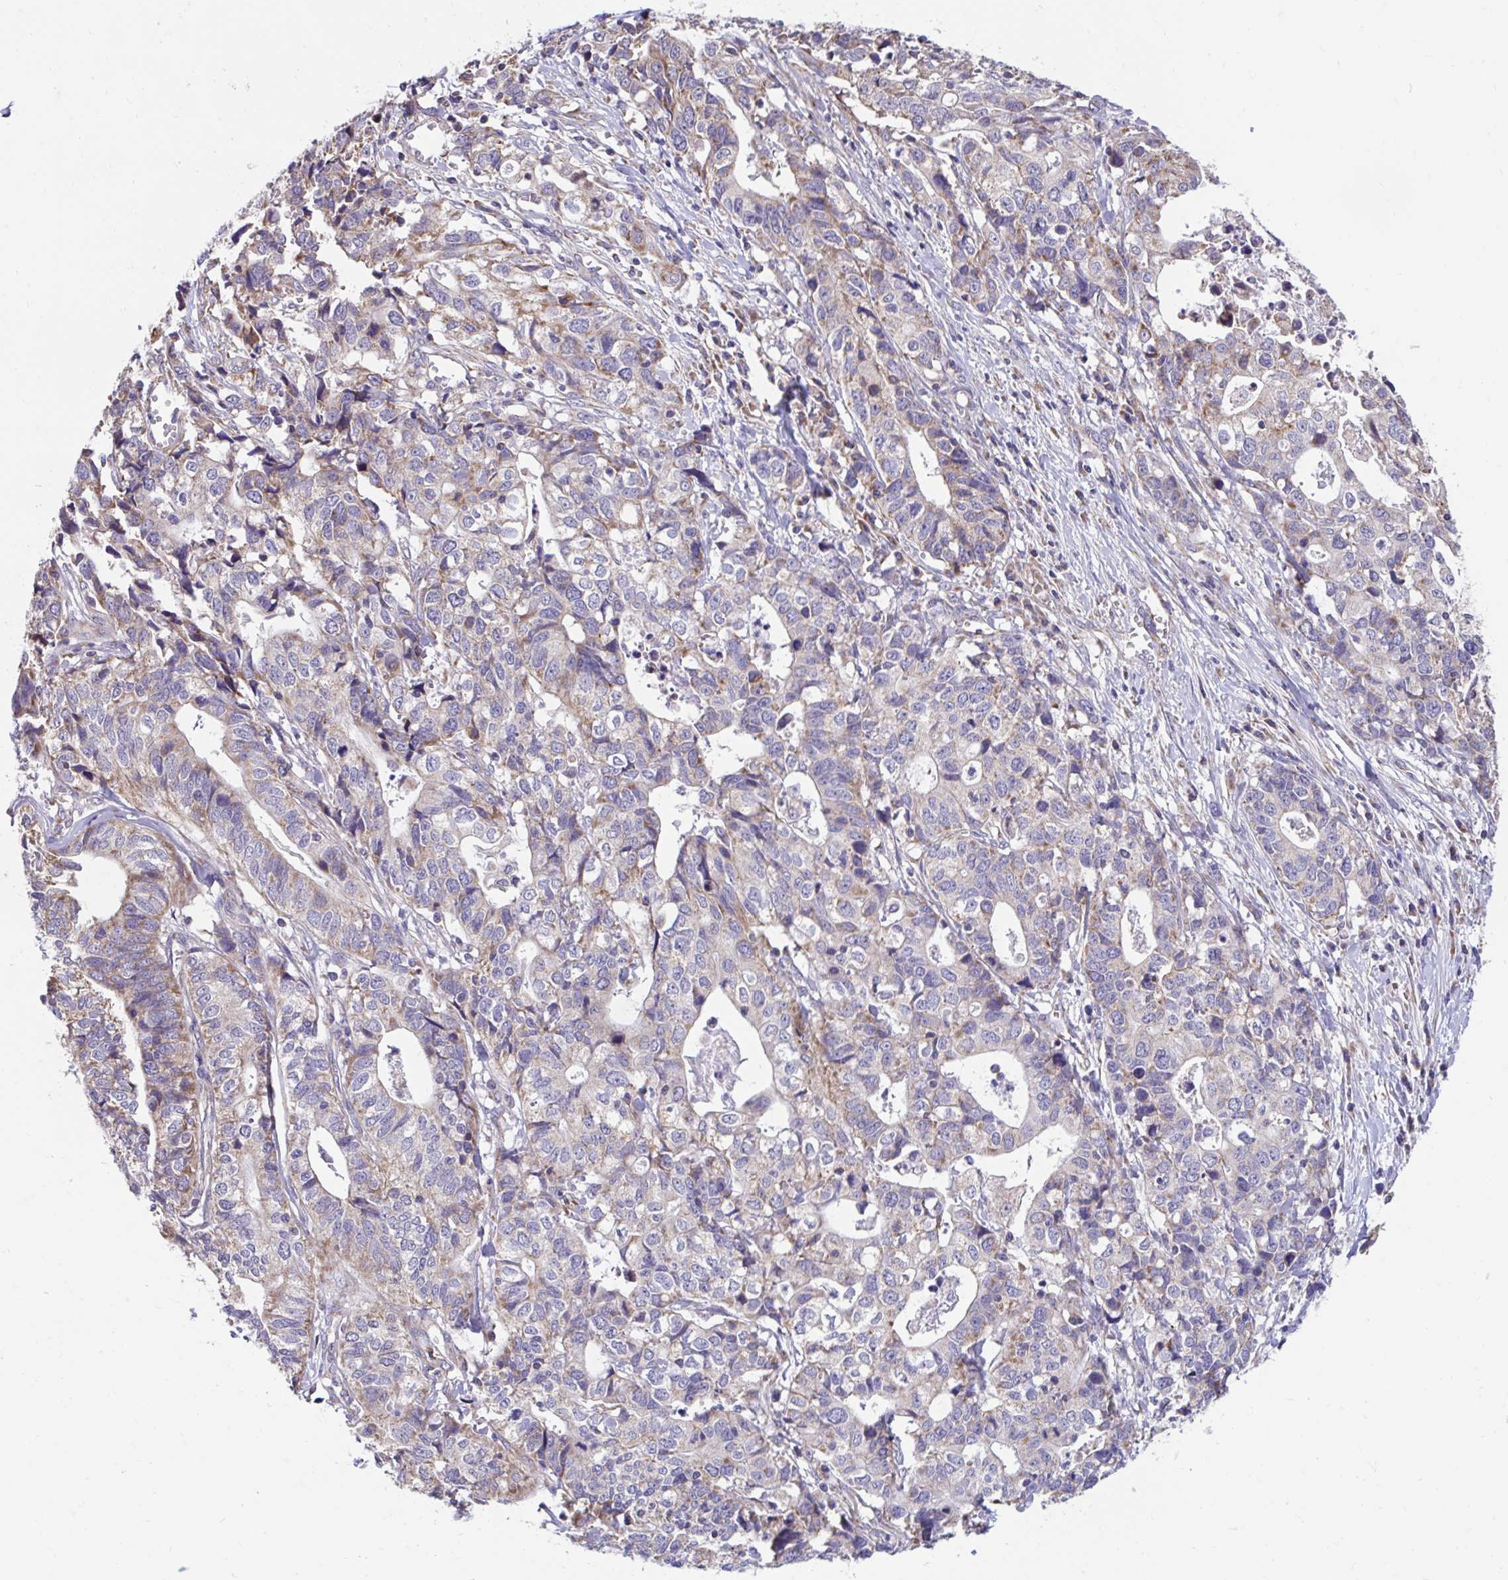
{"staining": {"intensity": "weak", "quantity": "25%-75%", "location": "cytoplasmic/membranous"}, "tissue": "stomach cancer", "cell_type": "Tumor cells", "image_type": "cancer", "snomed": [{"axis": "morphology", "description": "Adenocarcinoma, NOS"}, {"axis": "topography", "description": "Stomach, upper"}], "caption": "DAB (3,3'-diaminobenzidine) immunohistochemical staining of stomach cancer (adenocarcinoma) demonstrates weak cytoplasmic/membranous protein staining in about 25%-75% of tumor cells.", "gene": "LINGO4", "patient": {"sex": "female", "age": 67}}